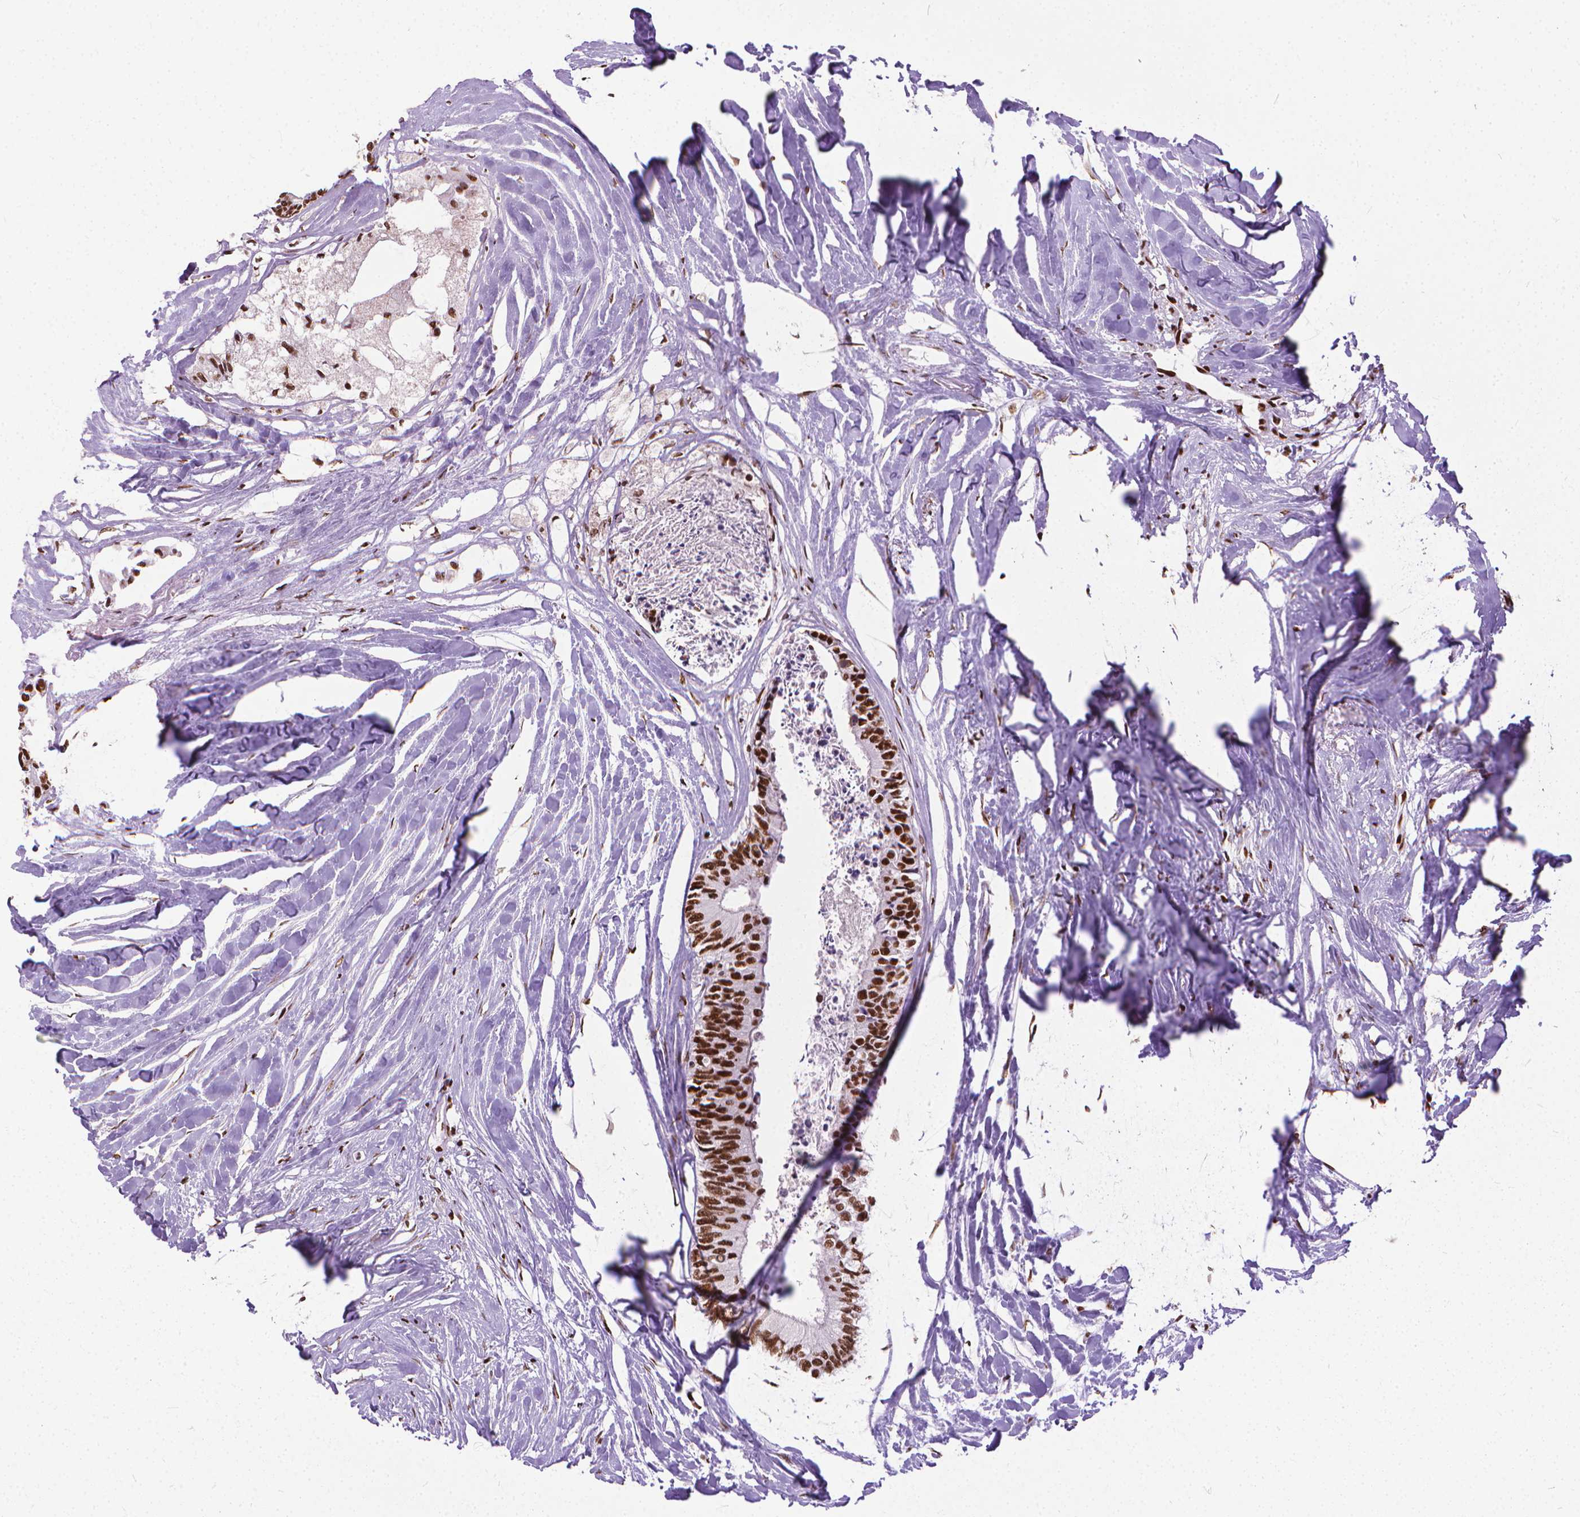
{"staining": {"intensity": "strong", "quantity": ">75%", "location": "nuclear"}, "tissue": "colorectal cancer", "cell_type": "Tumor cells", "image_type": "cancer", "snomed": [{"axis": "morphology", "description": "Adenocarcinoma, NOS"}, {"axis": "topography", "description": "Colon"}, {"axis": "topography", "description": "Rectum"}], "caption": "Immunohistochemical staining of colorectal cancer (adenocarcinoma) shows high levels of strong nuclear protein positivity in about >75% of tumor cells. (Brightfield microscopy of DAB IHC at high magnification).", "gene": "AKAP8", "patient": {"sex": "male", "age": 57}}